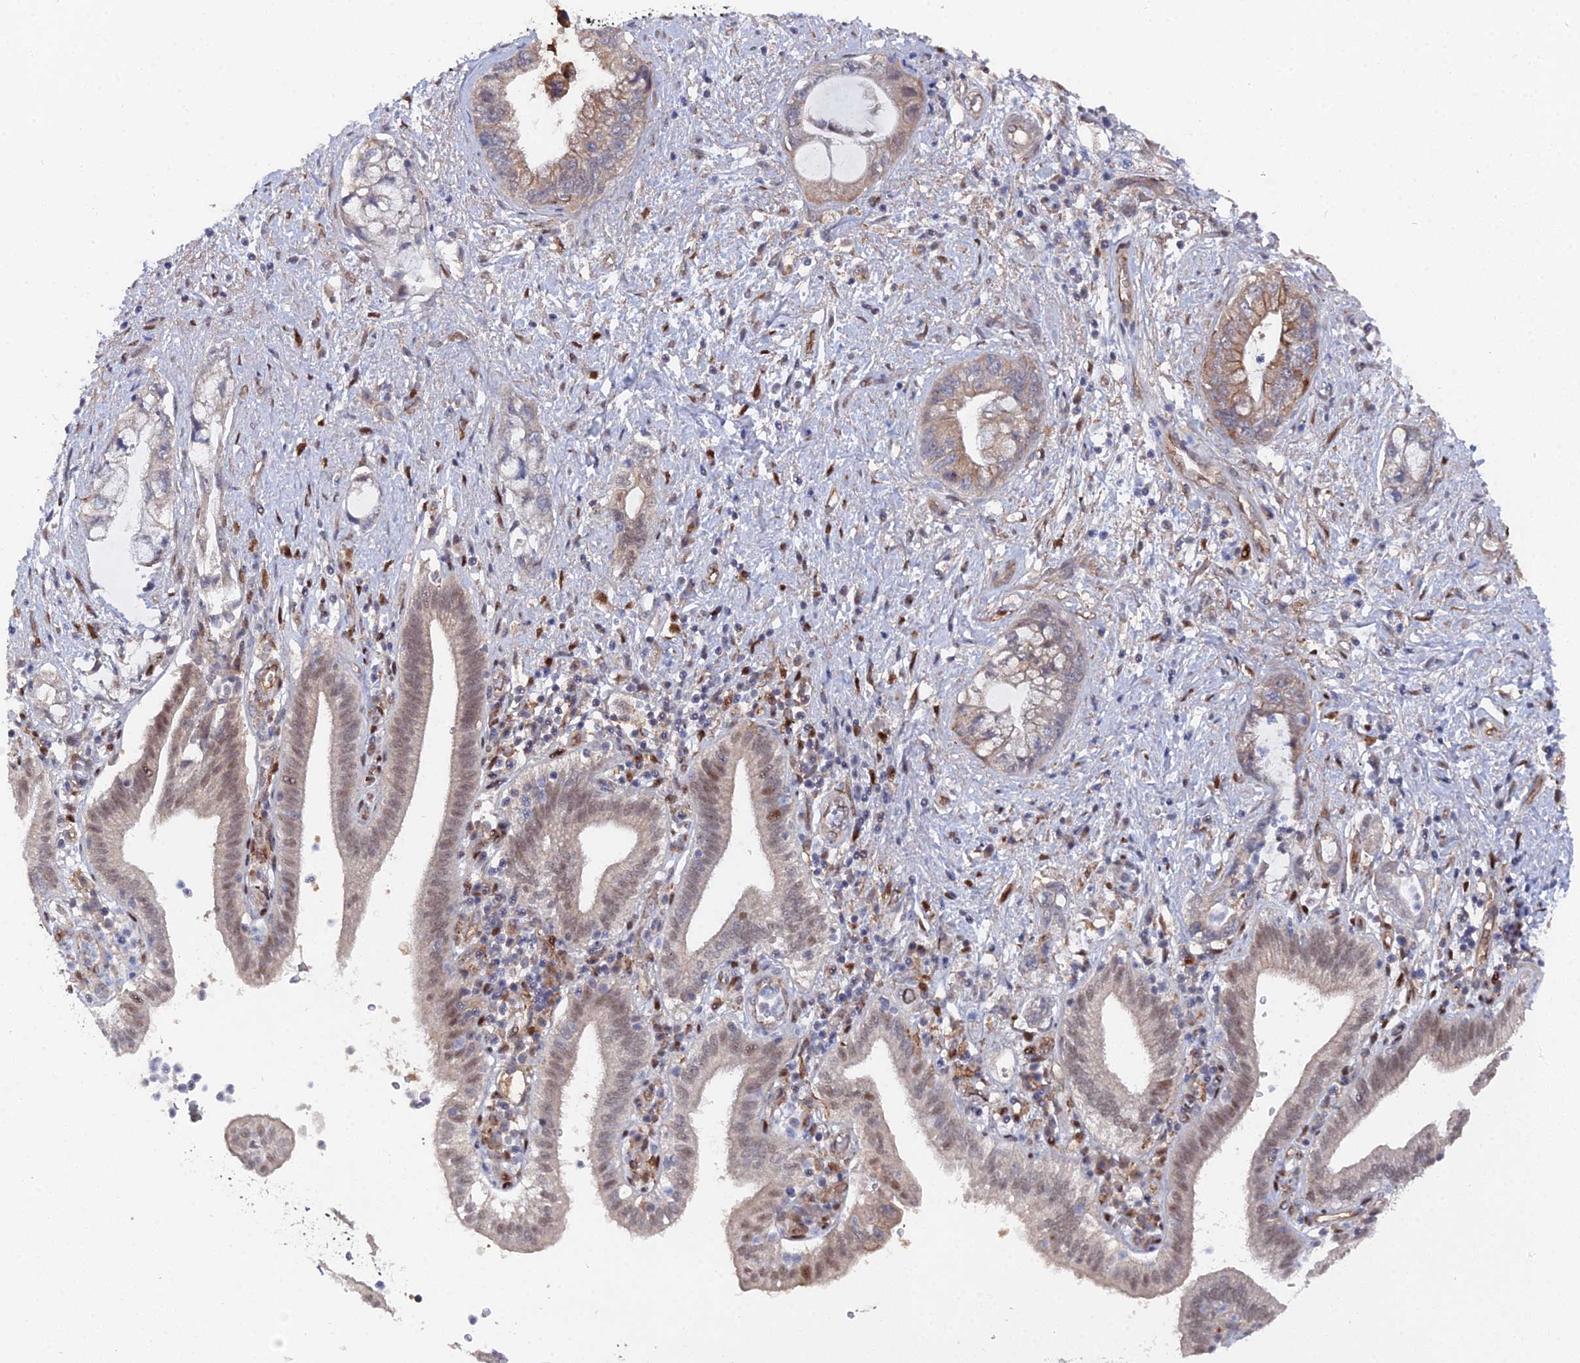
{"staining": {"intensity": "weak", "quantity": "25%-75%", "location": "cytoplasmic/membranous,nuclear"}, "tissue": "pancreatic cancer", "cell_type": "Tumor cells", "image_type": "cancer", "snomed": [{"axis": "morphology", "description": "Adenocarcinoma, NOS"}, {"axis": "topography", "description": "Pancreas"}], "caption": "Adenocarcinoma (pancreatic) stained with DAB (3,3'-diaminobenzidine) immunohistochemistry demonstrates low levels of weak cytoplasmic/membranous and nuclear positivity in approximately 25%-75% of tumor cells. (Brightfield microscopy of DAB IHC at high magnification).", "gene": "UNC5D", "patient": {"sex": "female", "age": 73}}